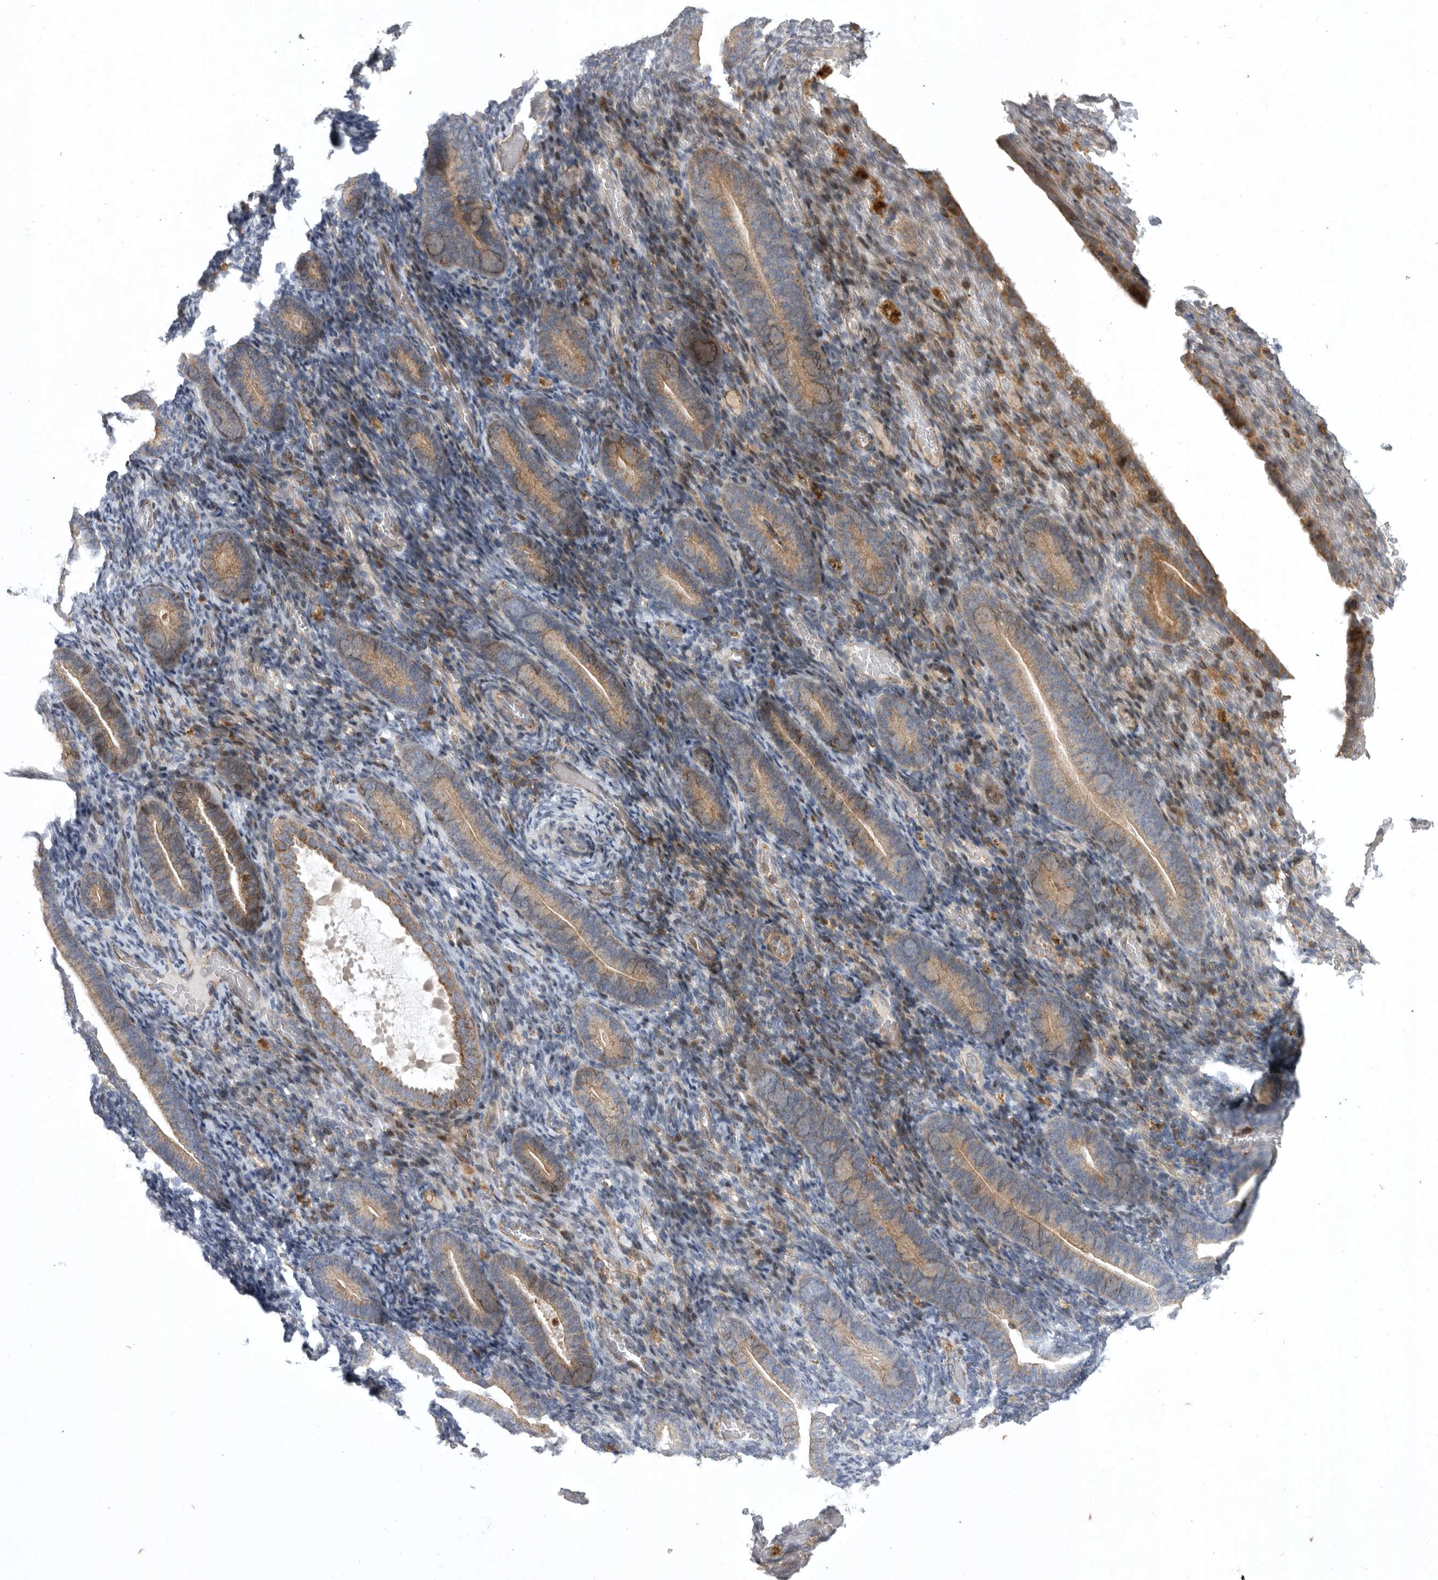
{"staining": {"intensity": "moderate", "quantity": "<25%", "location": "cytoplasmic/membranous"}, "tissue": "endometrium", "cell_type": "Cells in endometrial stroma", "image_type": "normal", "snomed": [{"axis": "morphology", "description": "Normal tissue, NOS"}, {"axis": "topography", "description": "Endometrium"}], "caption": "The photomicrograph reveals a brown stain indicating the presence of a protein in the cytoplasmic/membranous of cells in endometrial stroma in endometrium. The staining is performed using DAB (3,3'-diaminobenzidine) brown chromogen to label protein expression. The nuclei are counter-stained blue using hematoxylin.", "gene": "MPZL1", "patient": {"sex": "female", "age": 51}}